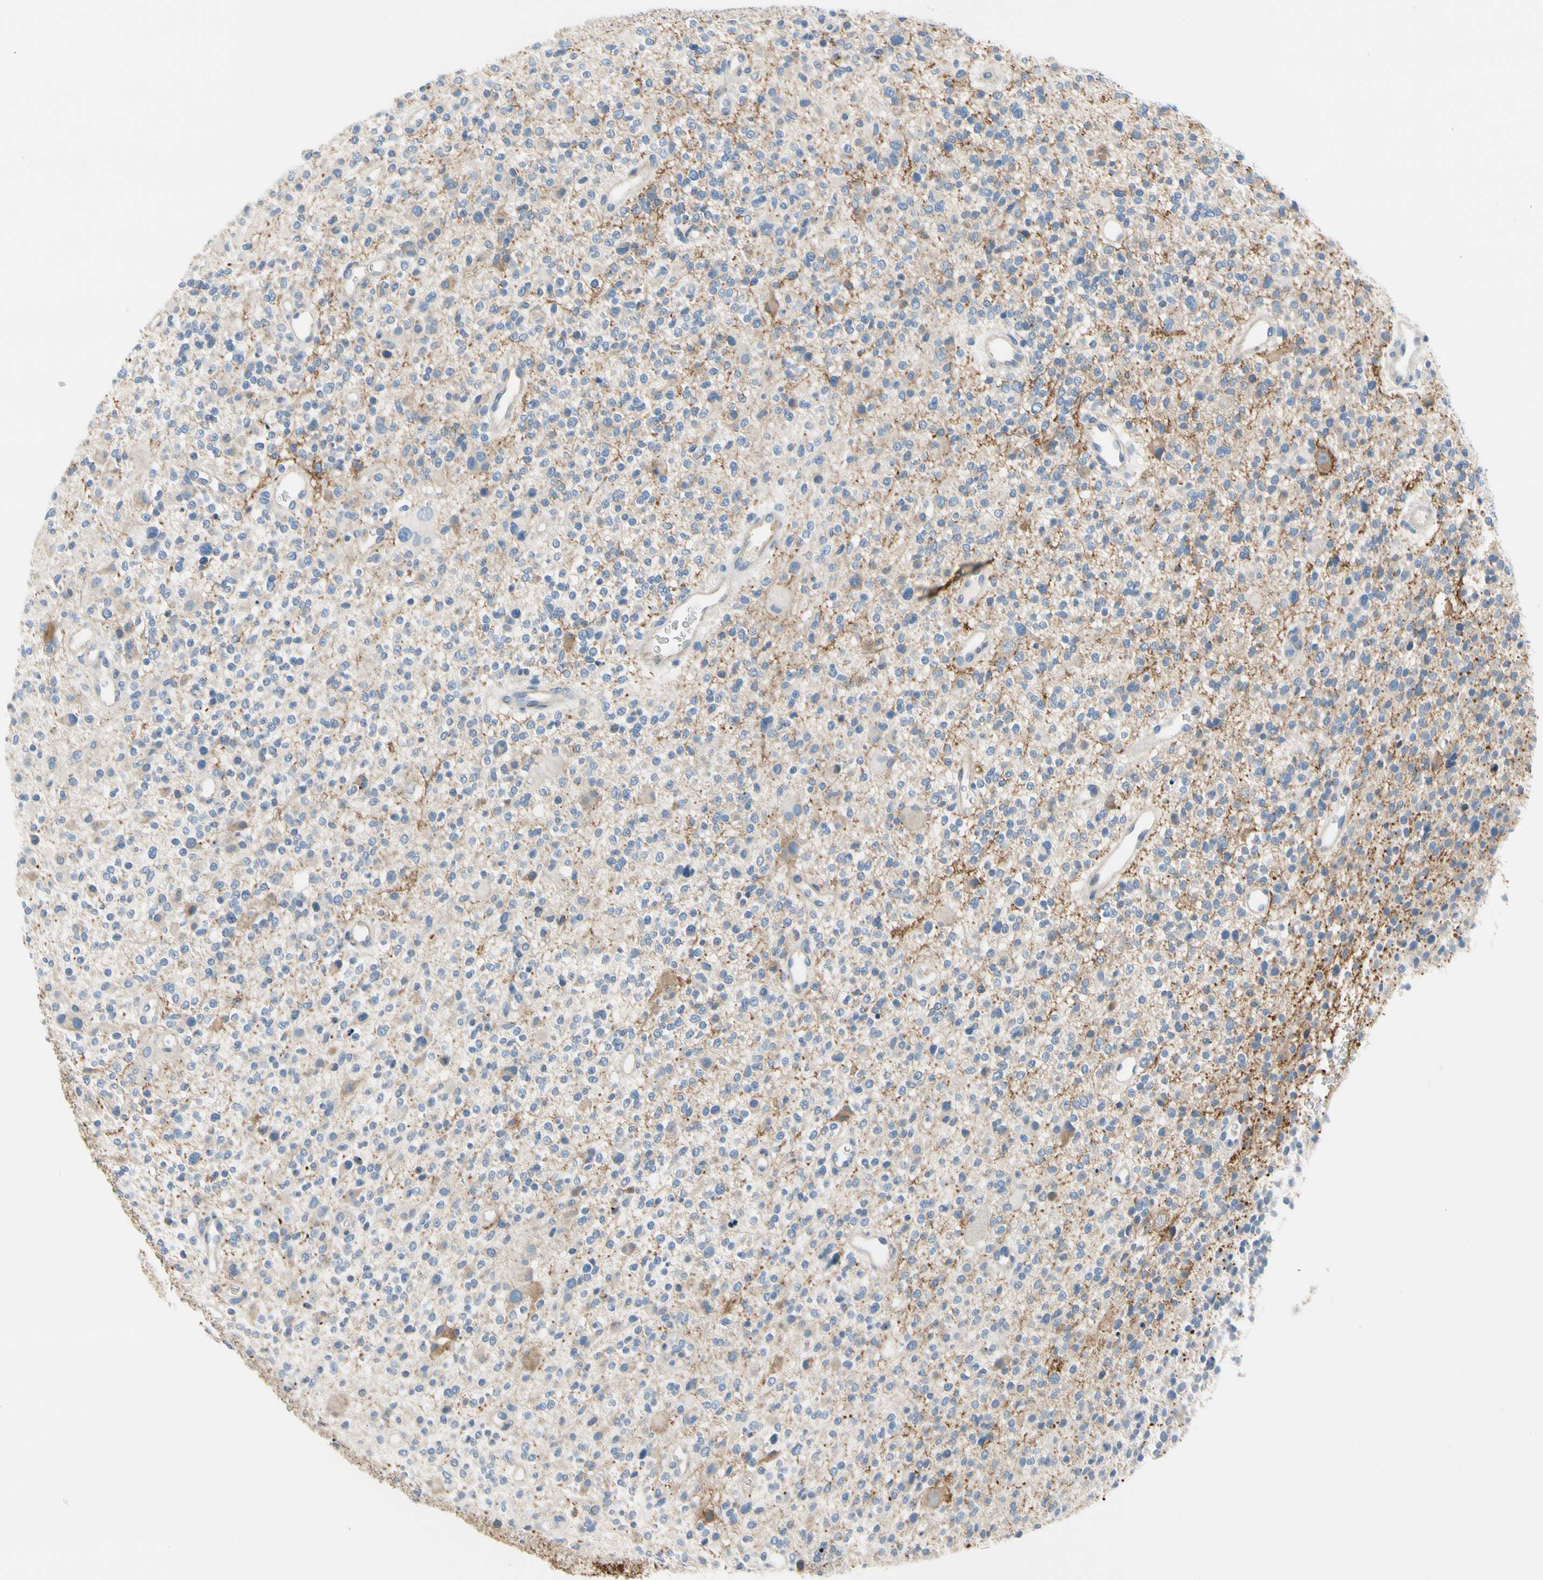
{"staining": {"intensity": "negative", "quantity": "none", "location": "none"}, "tissue": "glioma", "cell_type": "Tumor cells", "image_type": "cancer", "snomed": [{"axis": "morphology", "description": "Glioma, malignant, High grade"}, {"axis": "topography", "description": "Brain"}], "caption": "This is an immunohistochemistry (IHC) photomicrograph of high-grade glioma (malignant). There is no staining in tumor cells.", "gene": "STXBP1", "patient": {"sex": "male", "age": 48}}